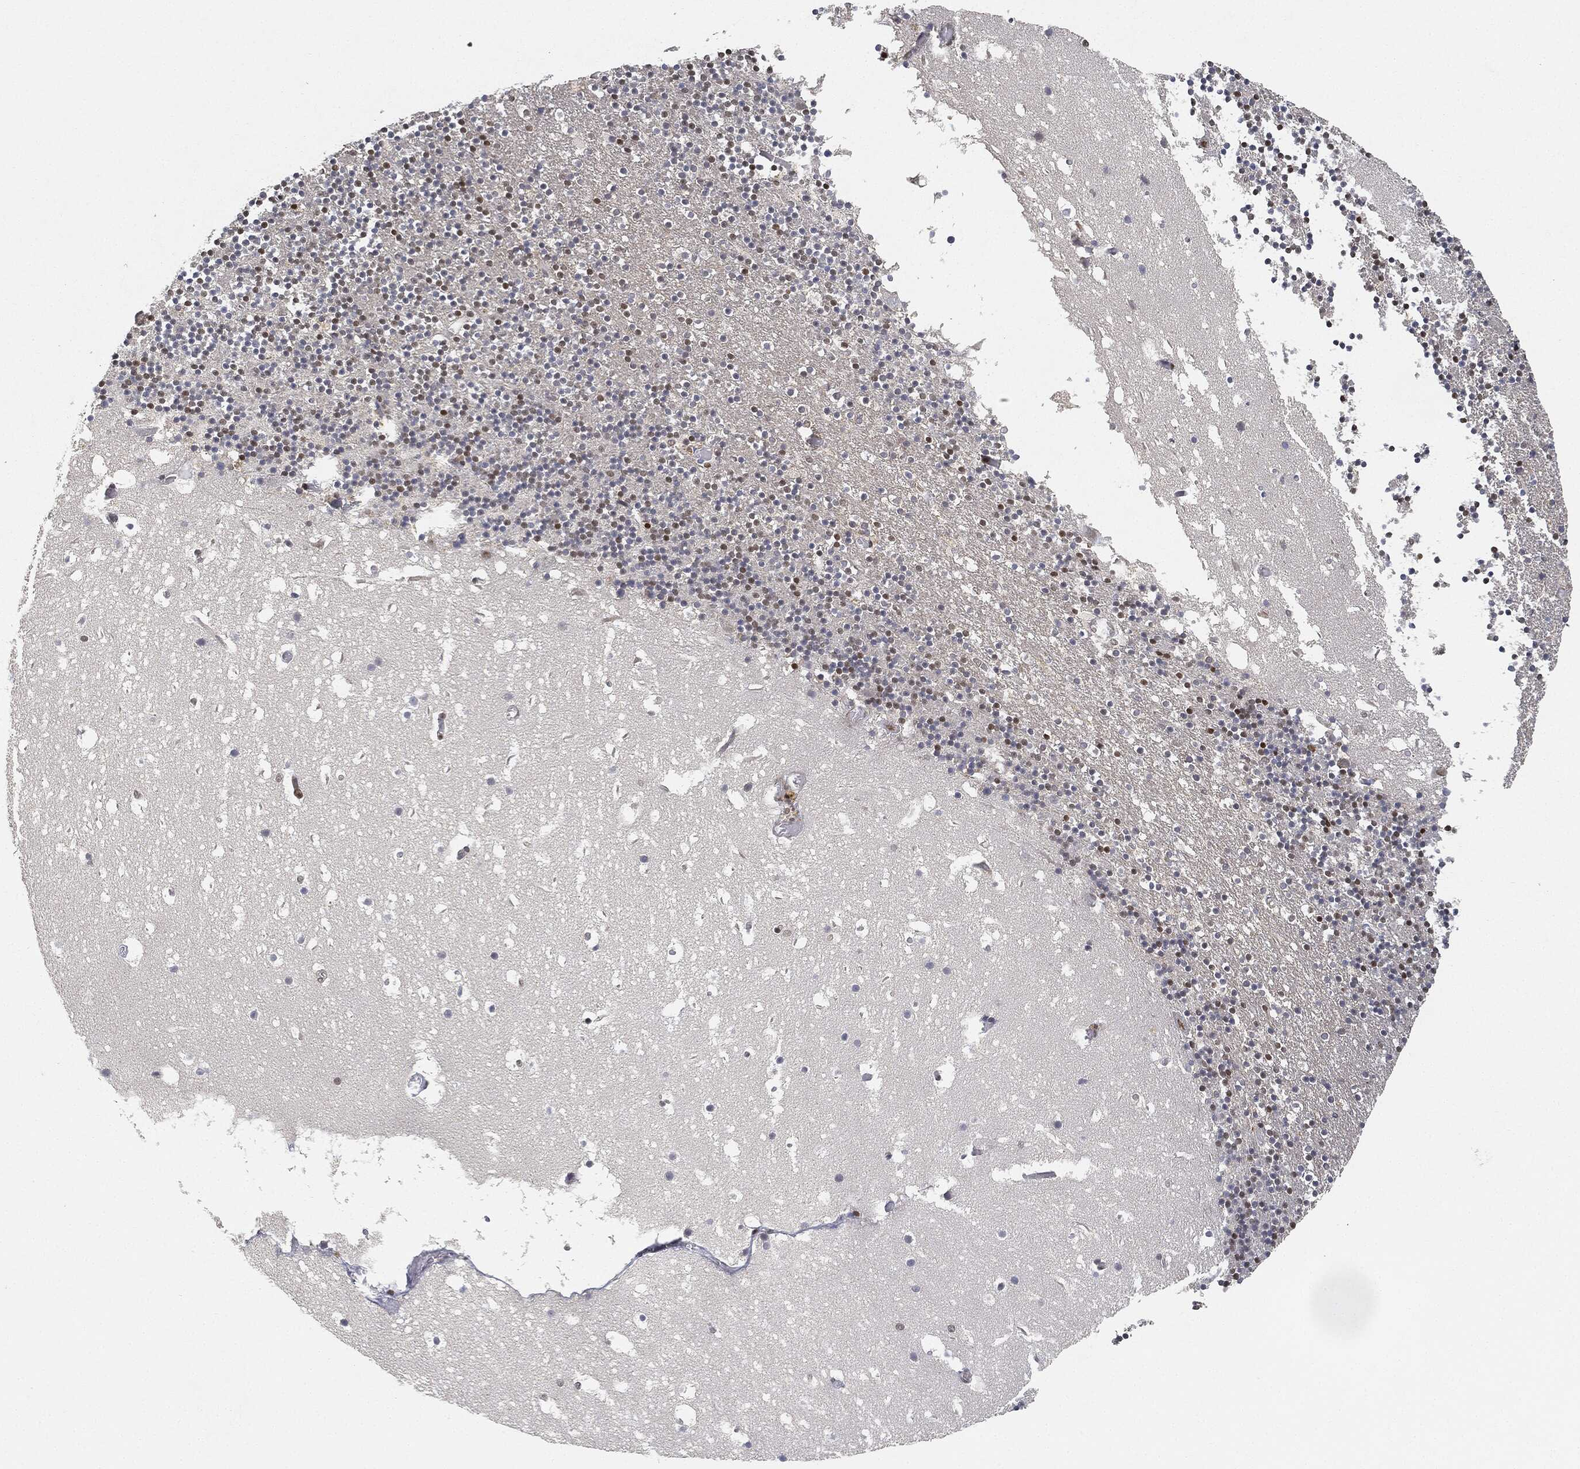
{"staining": {"intensity": "moderate", "quantity": "<25%", "location": "nuclear"}, "tissue": "cerebellum", "cell_type": "Cells in granular layer", "image_type": "normal", "snomed": [{"axis": "morphology", "description": "Normal tissue, NOS"}, {"axis": "topography", "description": "Cerebellum"}], "caption": "Immunohistochemistry histopathology image of unremarkable cerebellum: cerebellum stained using immunohistochemistry (IHC) shows low levels of moderate protein expression localized specifically in the nuclear of cells in granular layer, appearing as a nuclear brown color.", "gene": "CIB1", "patient": {"sex": "male", "age": 37}}